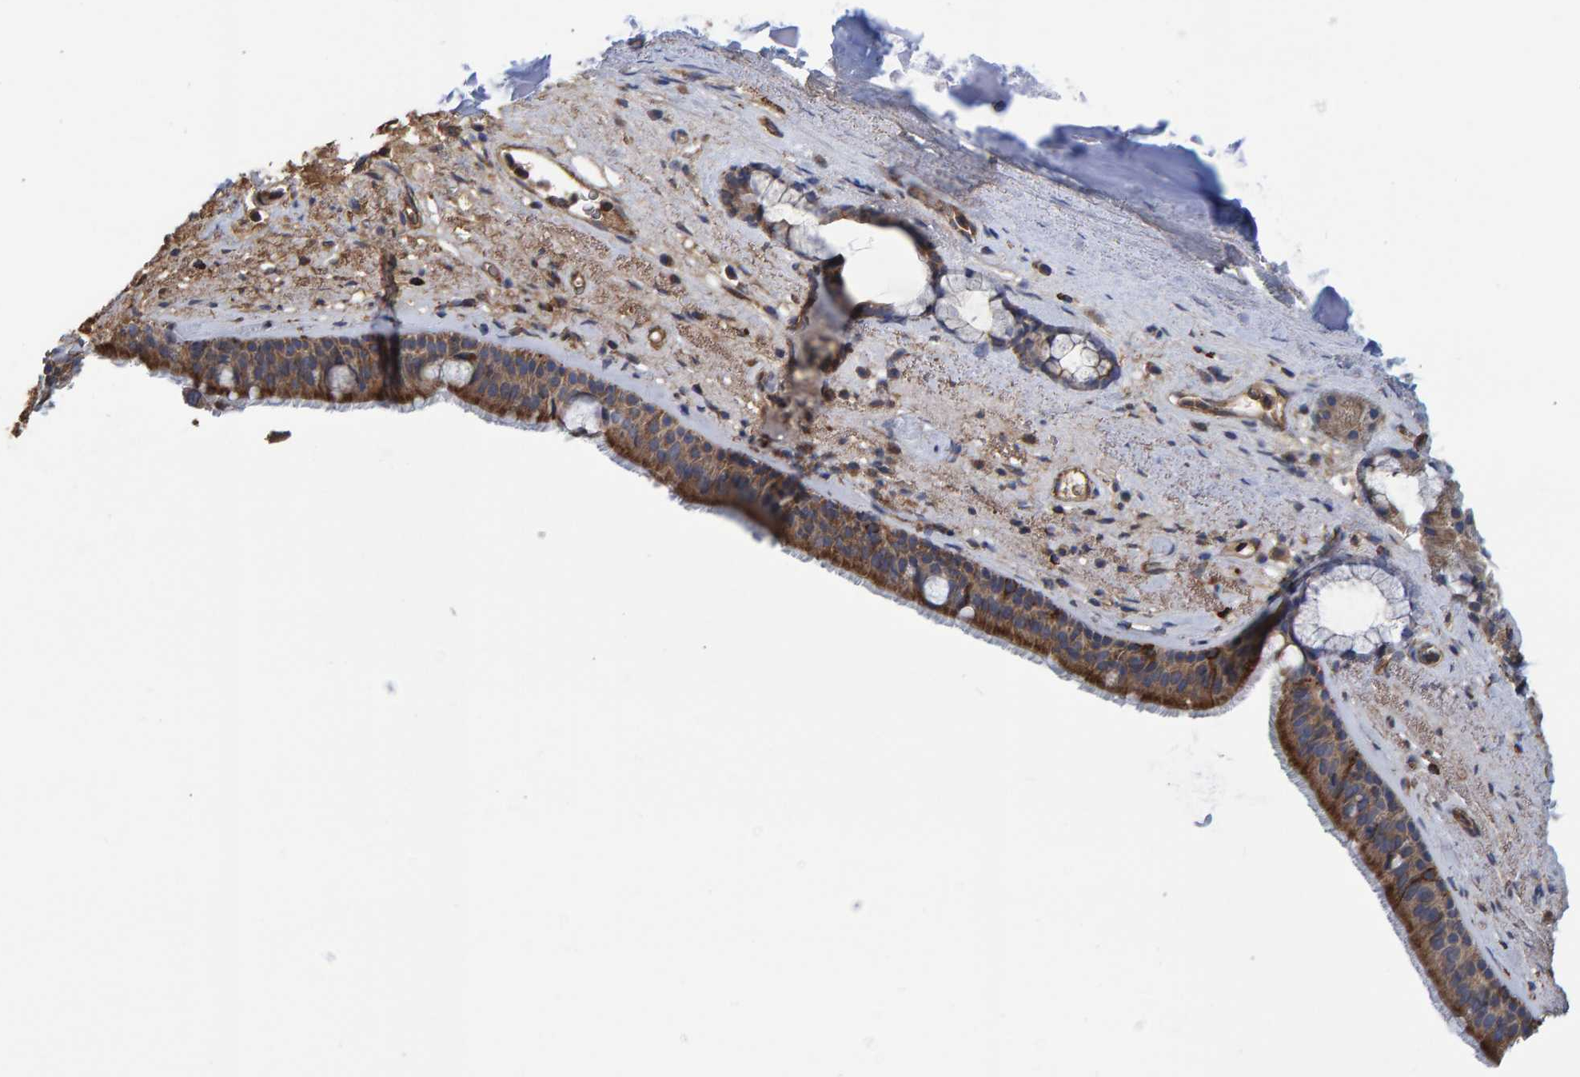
{"staining": {"intensity": "moderate", "quantity": ">75%", "location": "cytoplasmic/membranous"}, "tissue": "bronchus", "cell_type": "Respiratory epithelial cells", "image_type": "normal", "snomed": [{"axis": "morphology", "description": "Normal tissue, NOS"}, {"axis": "topography", "description": "Cartilage tissue"}], "caption": "An image showing moderate cytoplasmic/membranous staining in about >75% of respiratory epithelial cells in normal bronchus, as visualized by brown immunohistochemical staining.", "gene": "LRSAM1", "patient": {"sex": "female", "age": 63}}